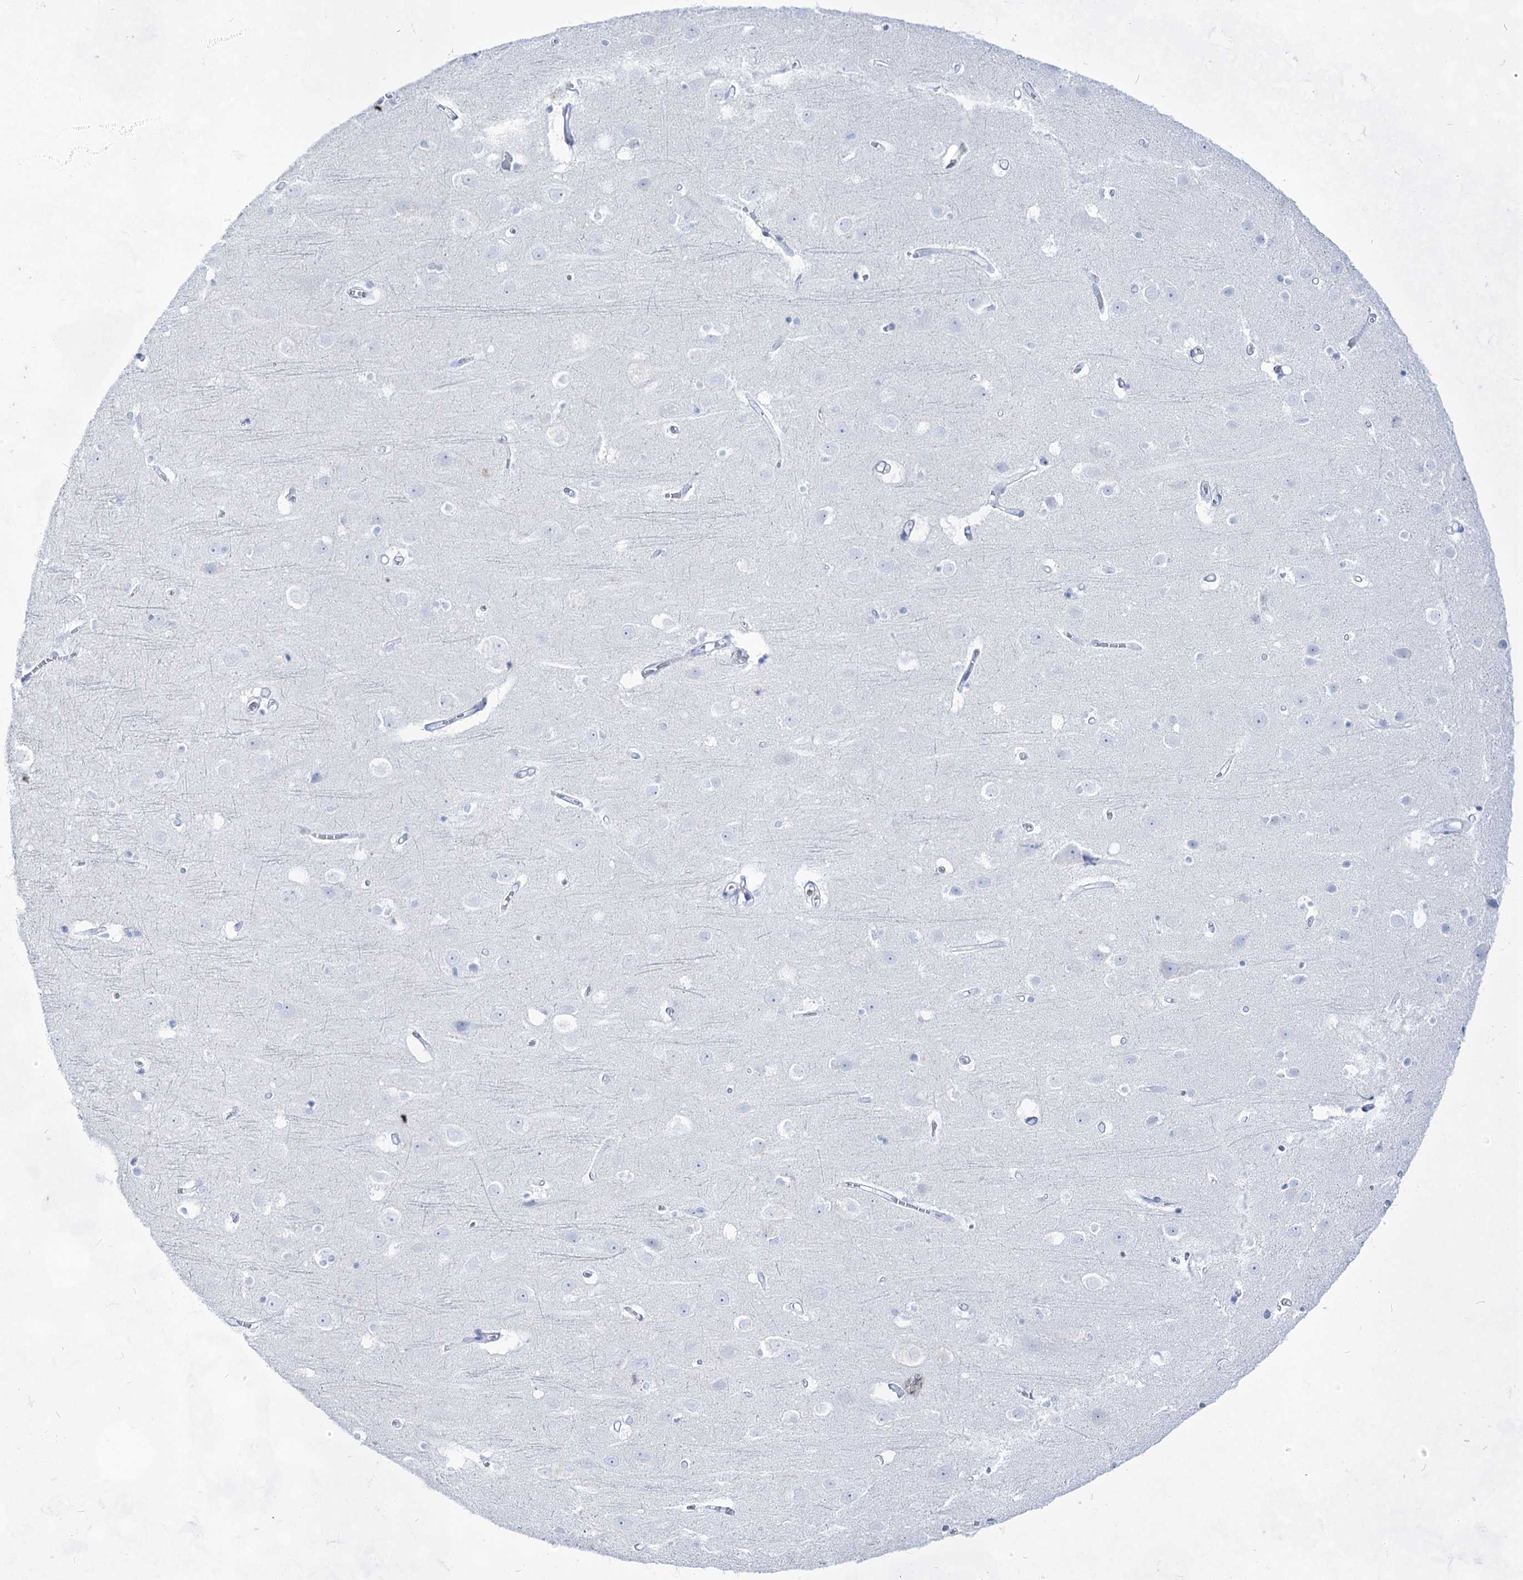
{"staining": {"intensity": "negative", "quantity": "none", "location": "none"}, "tissue": "cerebral cortex", "cell_type": "Endothelial cells", "image_type": "normal", "snomed": [{"axis": "morphology", "description": "Normal tissue, NOS"}, {"axis": "topography", "description": "Cerebral cortex"}], "caption": "Immunohistochemistry (IHC) image of unremarkable cerebral cortex stained for a protein (brown), which exhibits no positivity in endothelial cells. Brightfield microscopy of IHC stained with DAB (brown) and hematoxylin (blue), captured at high magnification.", "gene": "ACRV1", "patient": {"sex": "male", "age": 54}}